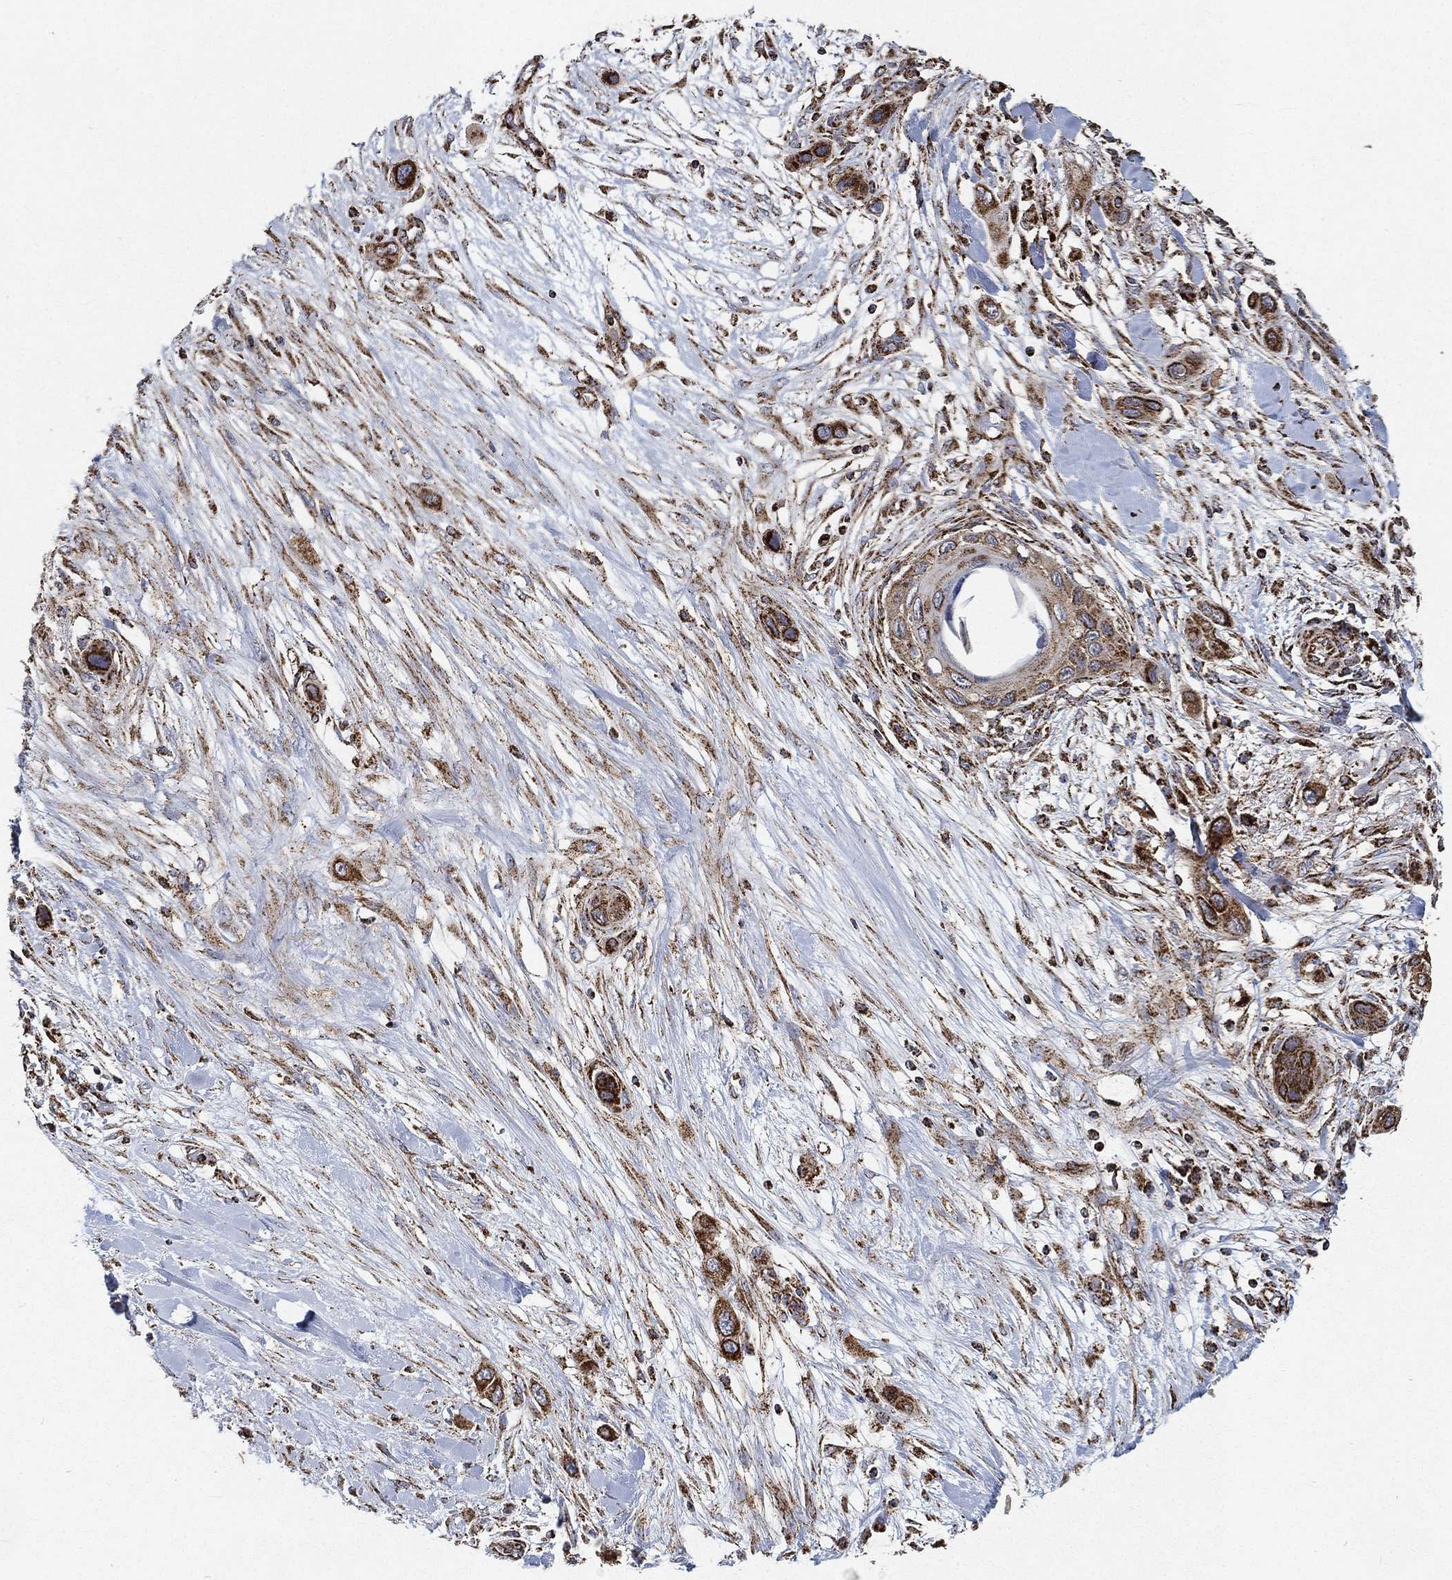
{"staining": {"intensity": "strong", "quantity": ">75%", "location": "cytoplasmic/membranous"}, "tissue": "skin cancer", "cell_type": "Tumor cells", "image_type": "cancer", "snomed": [{"axis": "morphology", "description": "Squamous cell carcinoma, NOS"}, {"axis": "topography", "description": "Skin"}], "caption": "Human skin squamous cell carcinoma stained for a protein (brown) demonstrates strong cytoplasmic/membranous positive staining in approximately >75% of tumor cells.", "gene": "SLC38A7", "patient": {"sex": "male", "age": 79}}